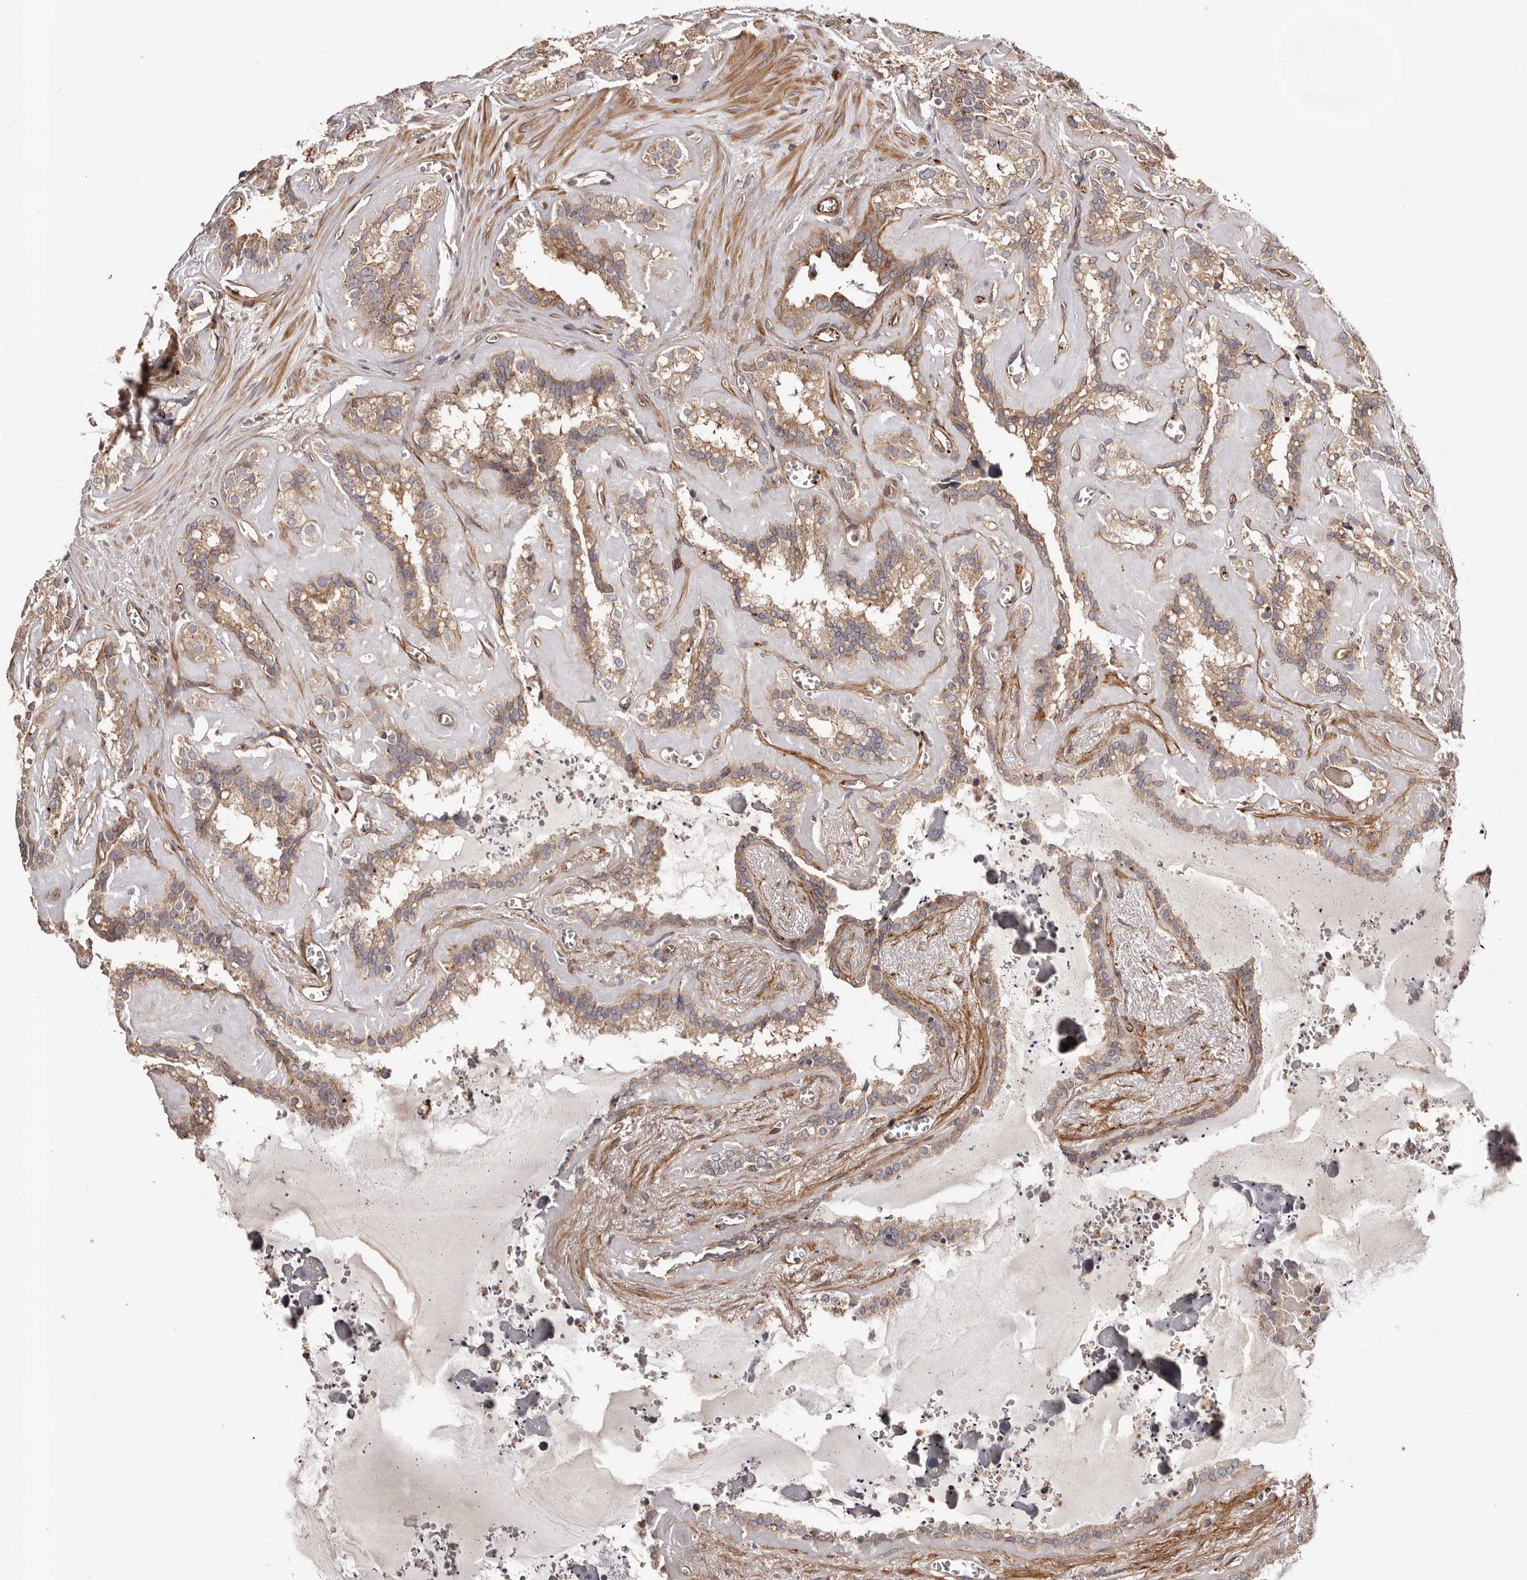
{"staining": {"intensity": "moderate", "quantity": ">75%", "location": "cytoplasmic/membranous"}, "tissue": "seminal vesicle", "cell_type": "Glandular cells", "image_type": "normal", "snomed": [{"axis": "morphology", "description": "Normal tissue, NOS"}, {"axis": "topography", "description": "Prostate"}, {"axis": "topography", "description": "Seminal veicle"}], "caption": "Normal seminal vesicle was stained to show a protein in brown. There is medium levels of moderate cytoplasmic/membranous positivity in about >75% of glandular cells.", "gene": "GTPBP1", "patient": {"sex": "male", "age": 59}}